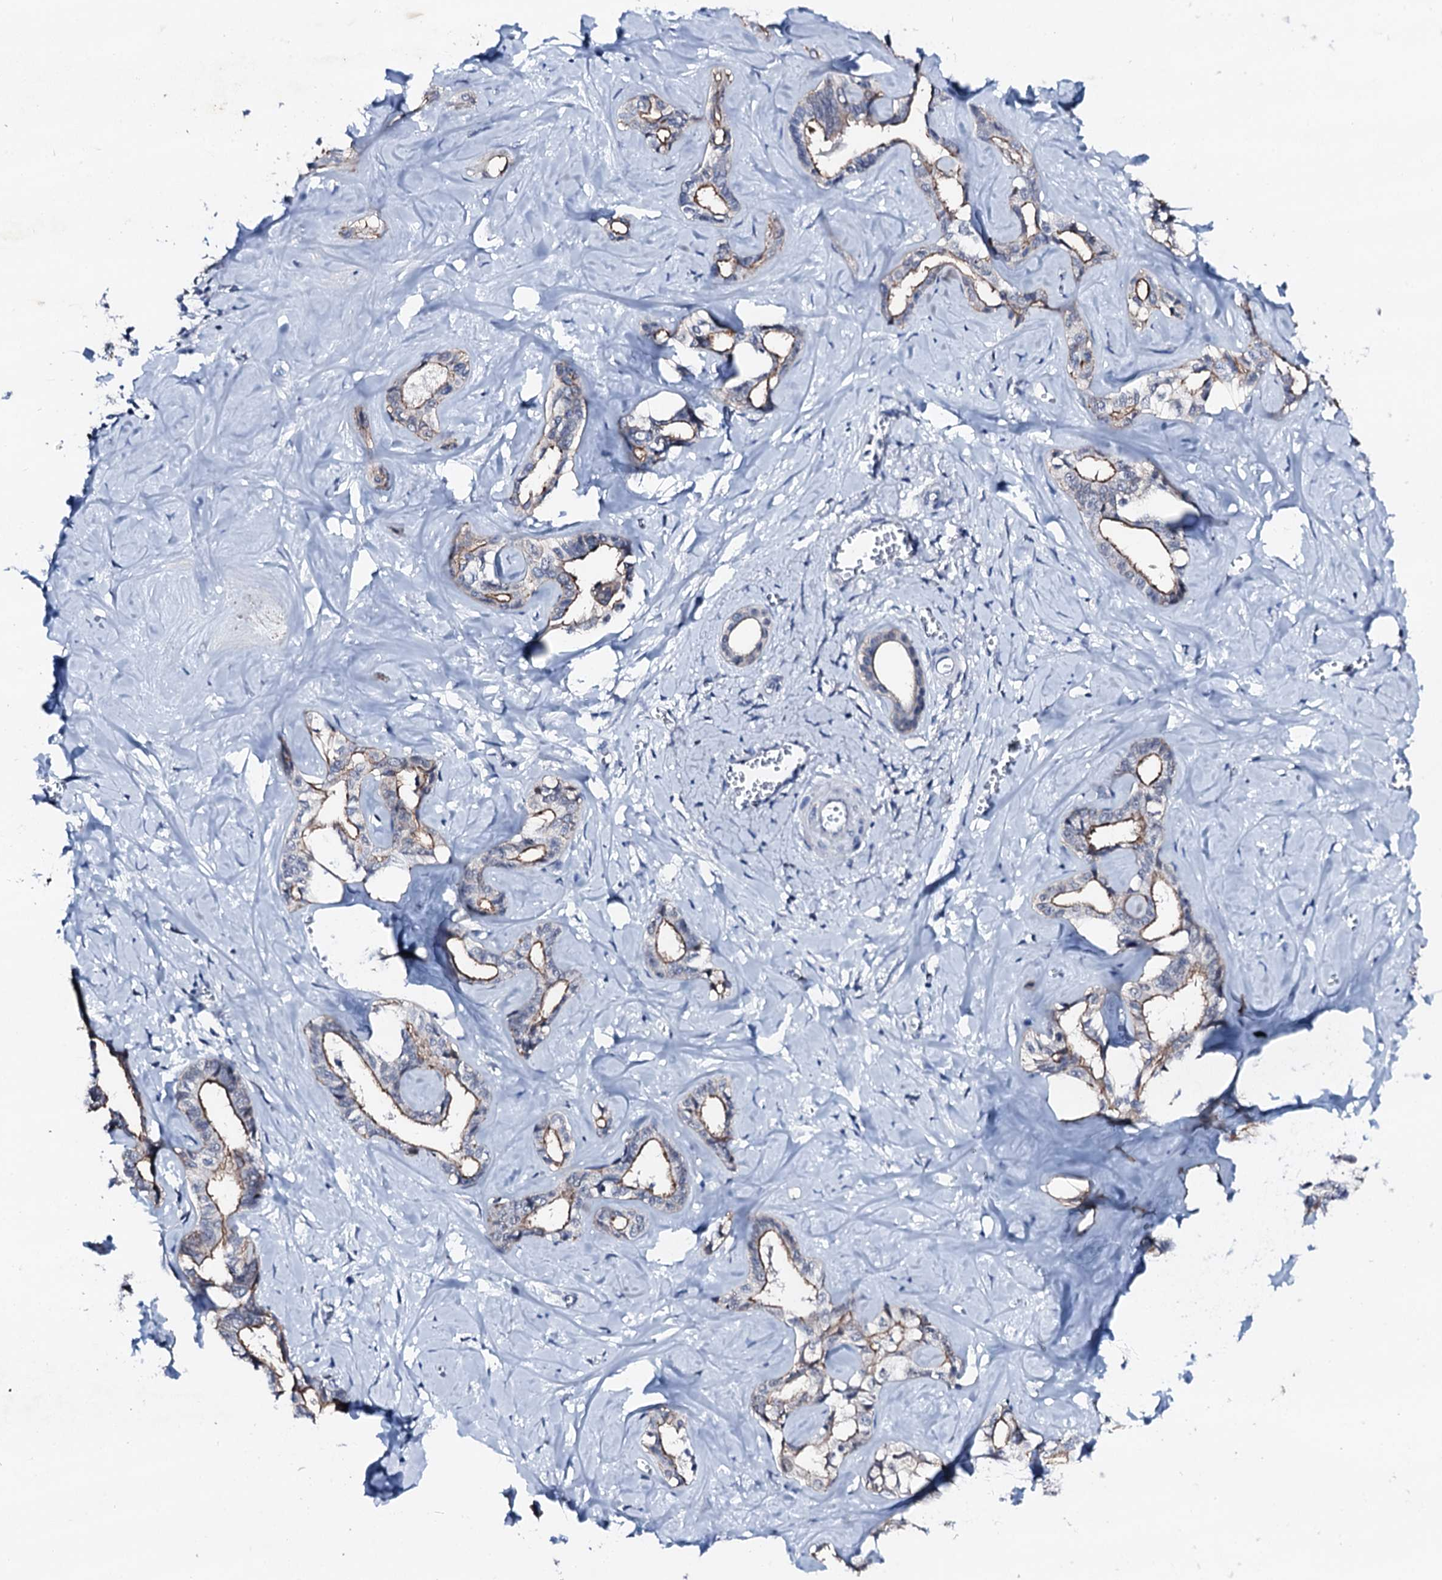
{"staining": {"intensity": "moderate", "quantity": "<25%", "location": "cytoplasmic/membranous"}, "tissue": "liver cancer", "cell_type": "Tumor cells", "image_type": "cancer", "snomed": [{"axis": "morphology", "description": "Cholangiocarcinoma"}, {"axis": "topography", "description": "Liver"}], "caption": "The immunohistochemical stain highlights moderate cytoplasmic/membranous positivity in tumor cells of liver cholangiocarcinoma tissue.", "gene": "TRAFD1", "patient": {"sex": "female", "age": 77}}